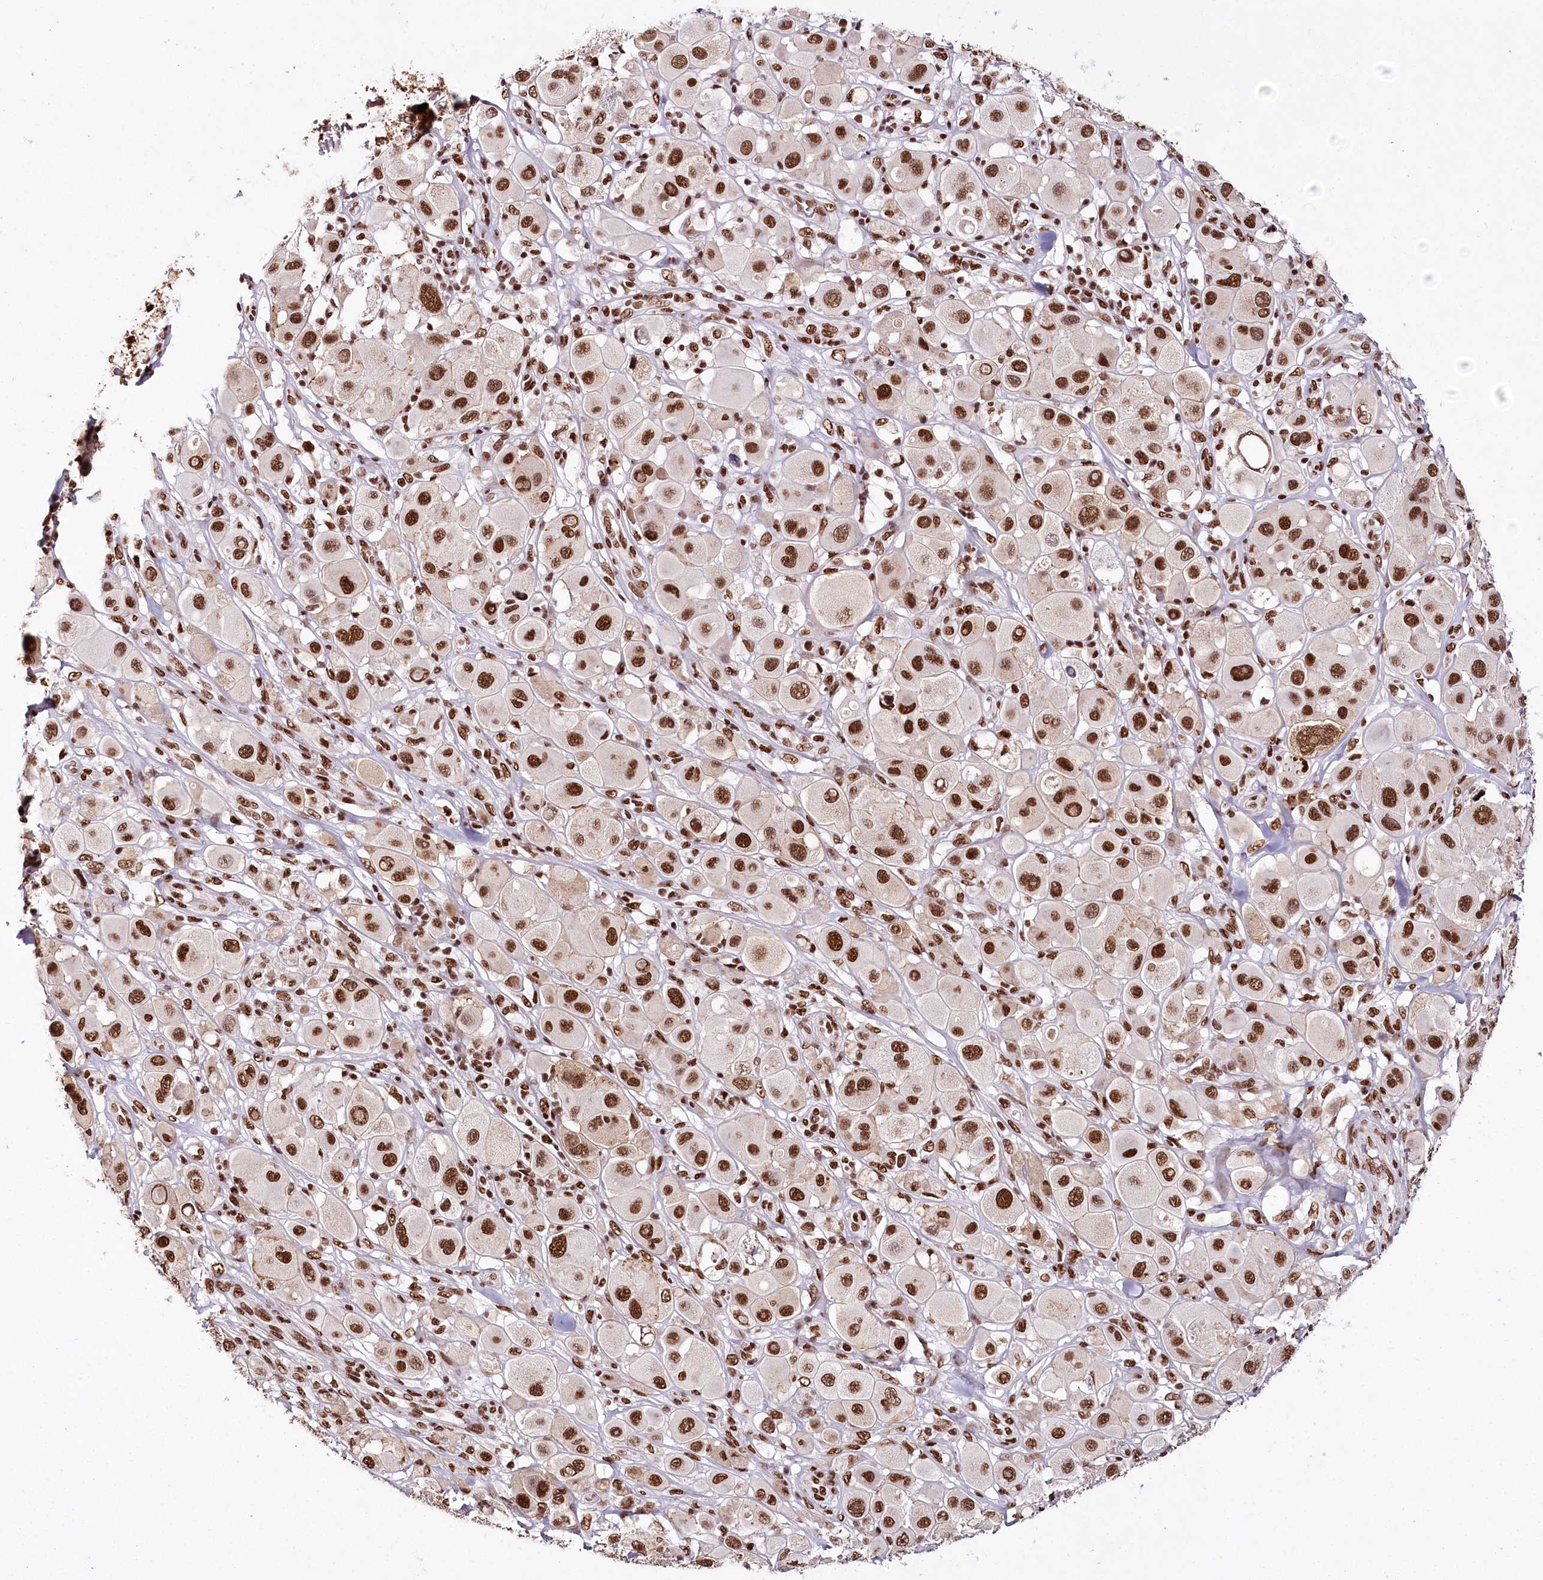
{"staining": {"intensity": "strong", "quantity": ">75%", "location": "nuclear"}, "tissue": "melanoma", "cell_type": "Tumor cells", "image_type": "cancer", "snomed": [{"axis": "morphology", "description": "Malignant melanoma, Metastatic site"}, {"axis": "topography", "description": "Skin"}], "caption": "Immunohistochemistry of human melanoma shows high levels of strong nuclear positivity in about >75% of tumor cells.", "gene": "SMARCE1", "patient": {"sex": "male", "age": 41}}